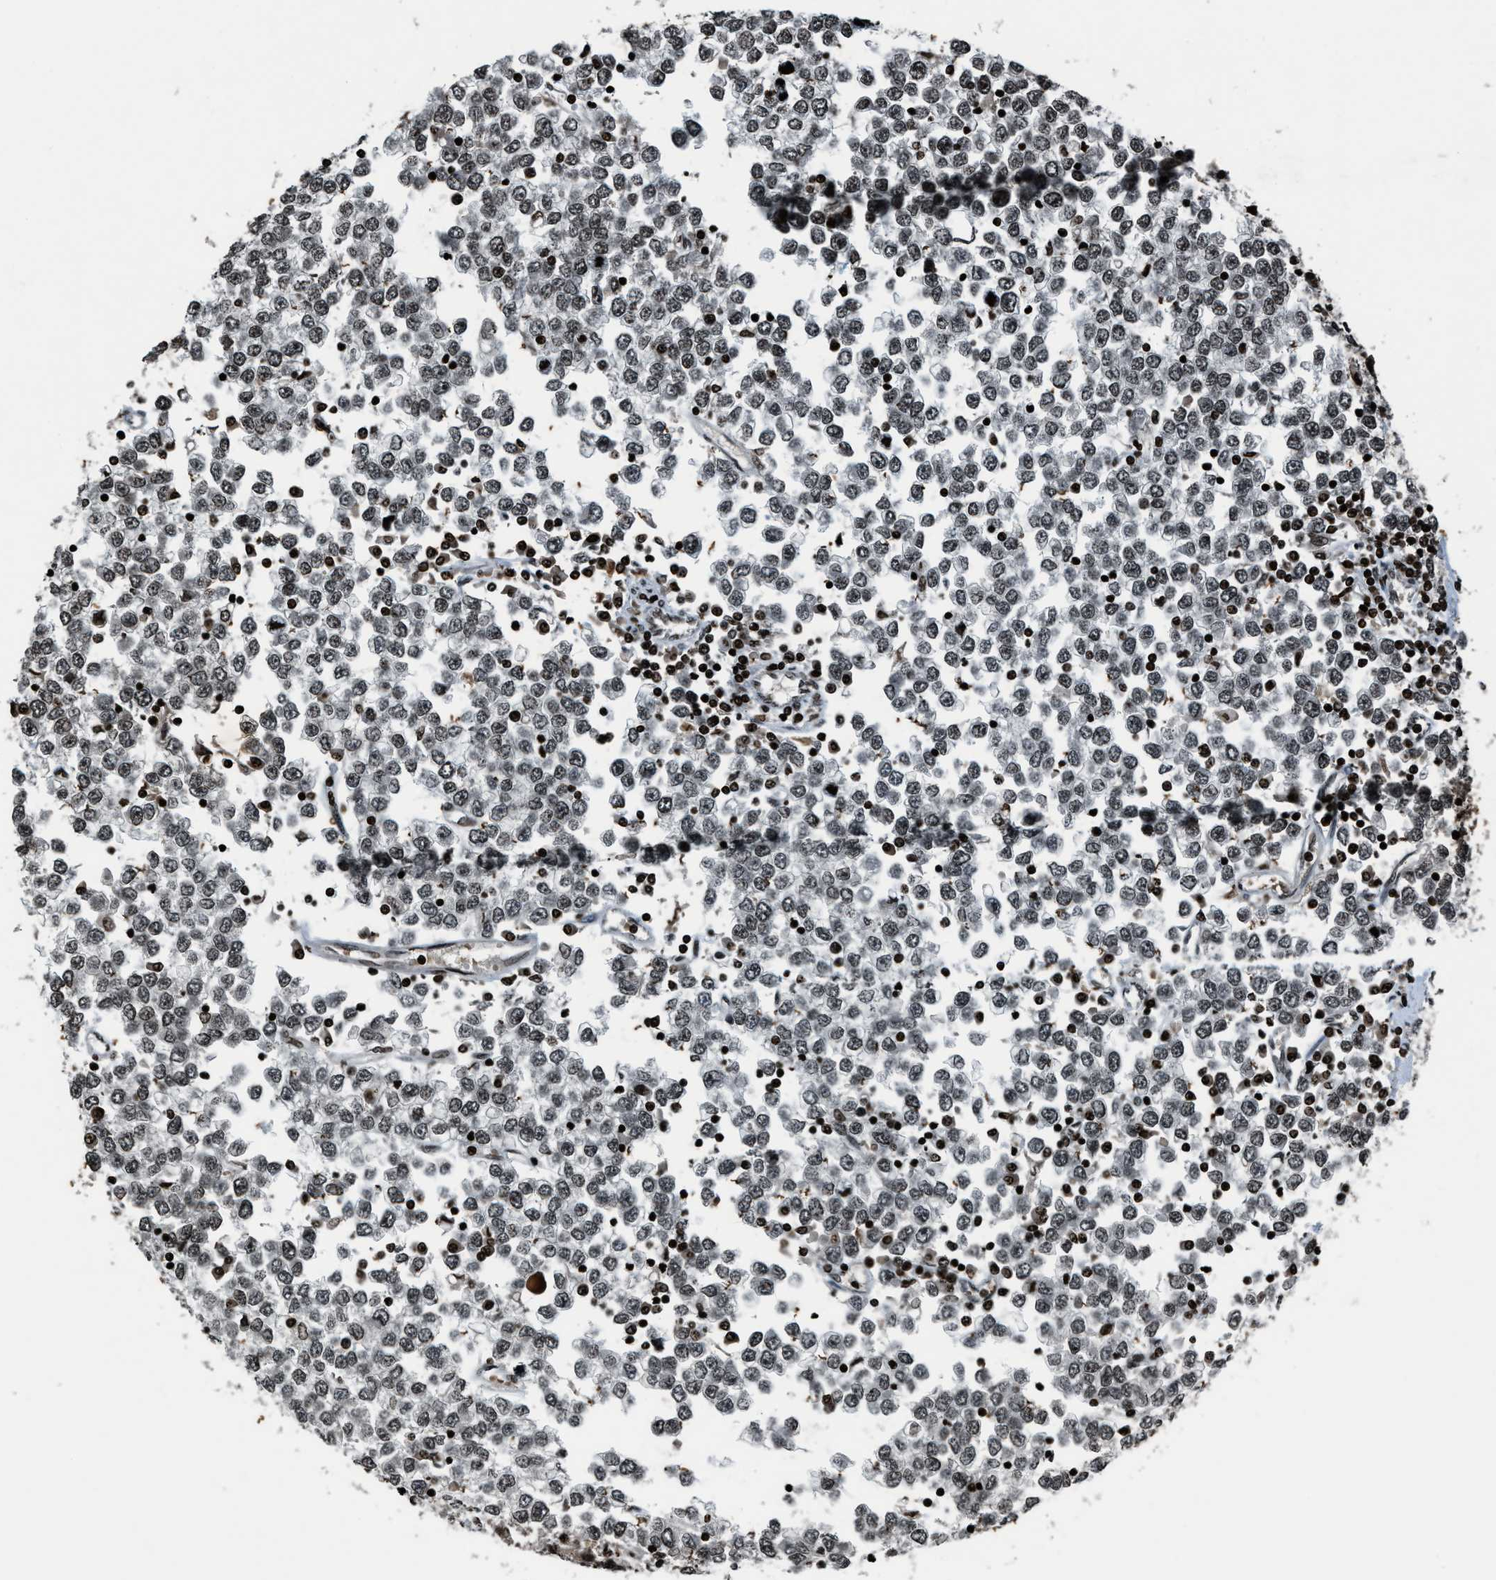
{"staining": {"intensity": "weak", "quantity": ">75%", "location": "nuclear"}, "tissue": "testis cancer", "cell_type": "Tumor cells", "image_type": "cancer", "snomed": [{"axis": "morphology", "description": "Seminoma, NOS"}, {"axis": "topography", "description": "Testis"}], "caption": "Immunohistochemical staining of testis cancer (seminoma) shows low levels of weak nuclear expression in approximately >75% of tumor cells. The protein of interest is stained brown, and the nuclei are stained in blue (DAB (3,3'-diaminobenzidine) IHC with brightfield microscopy, high magnification).", "gene": "H4C1", "patient": {"sex": "male", "age": 65}}